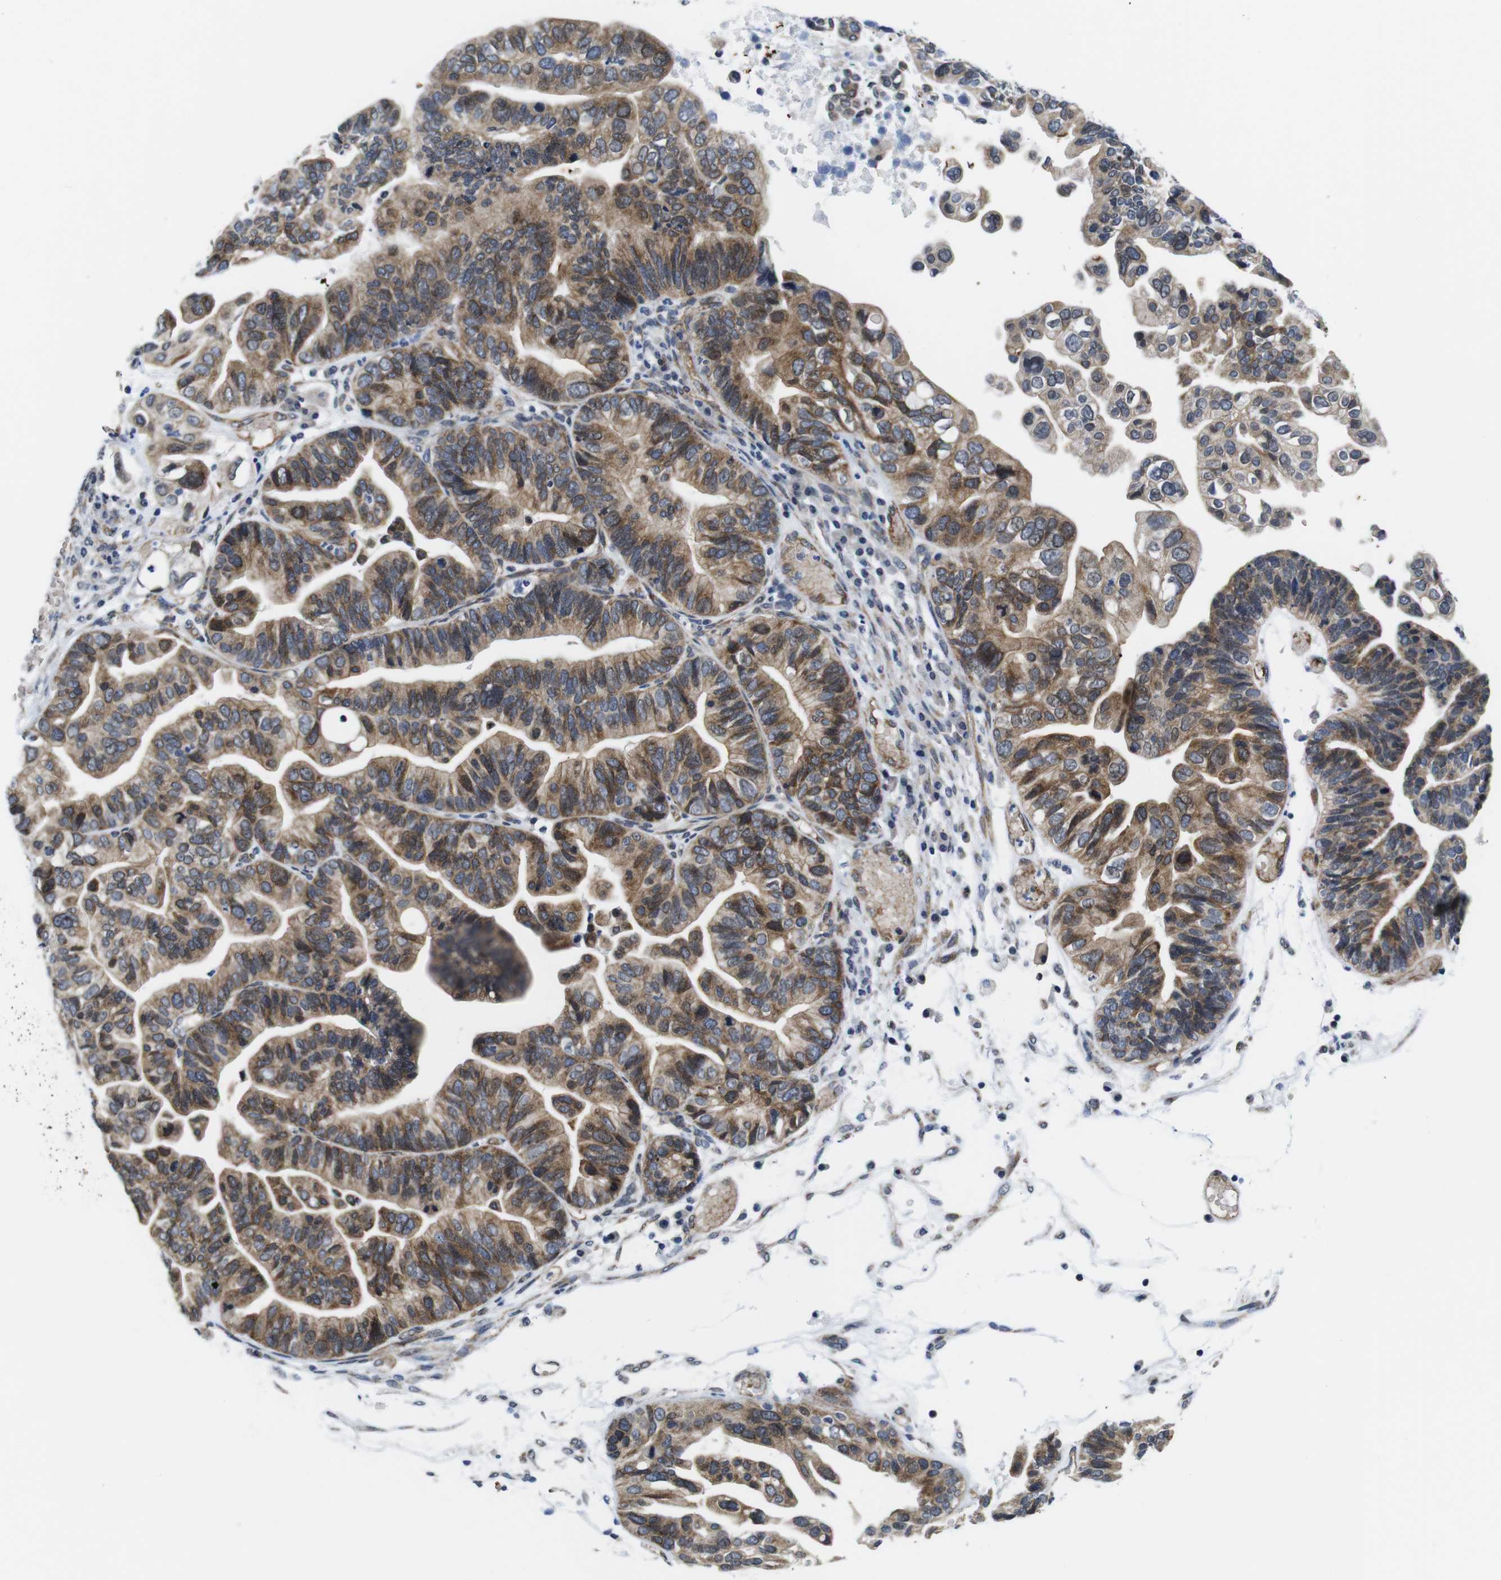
{"staining": {"intensity": "moderate", "quantity": ">75%", "location": "cytoplasmic/membranous"}, "tissue": "ovarian cancer", "cell_type": "Tumor cells", "image_type": "cancer", "snomed": [{"axis": "morphology", "description": "Cystadenocarcinoma, serous, NOS"}, {"axis": "topography", "description": "Ovary"}], "caption": "A high-resolution histopathology image shows IHC staining of serous cystadenocarcinoma (ovarian), which demonstrates moderate cytoplasmic/membranous expression in approximately >75% of tumor cells.", "gene": "SOCS3", "patient": {"sex": "female", "age": 56}}